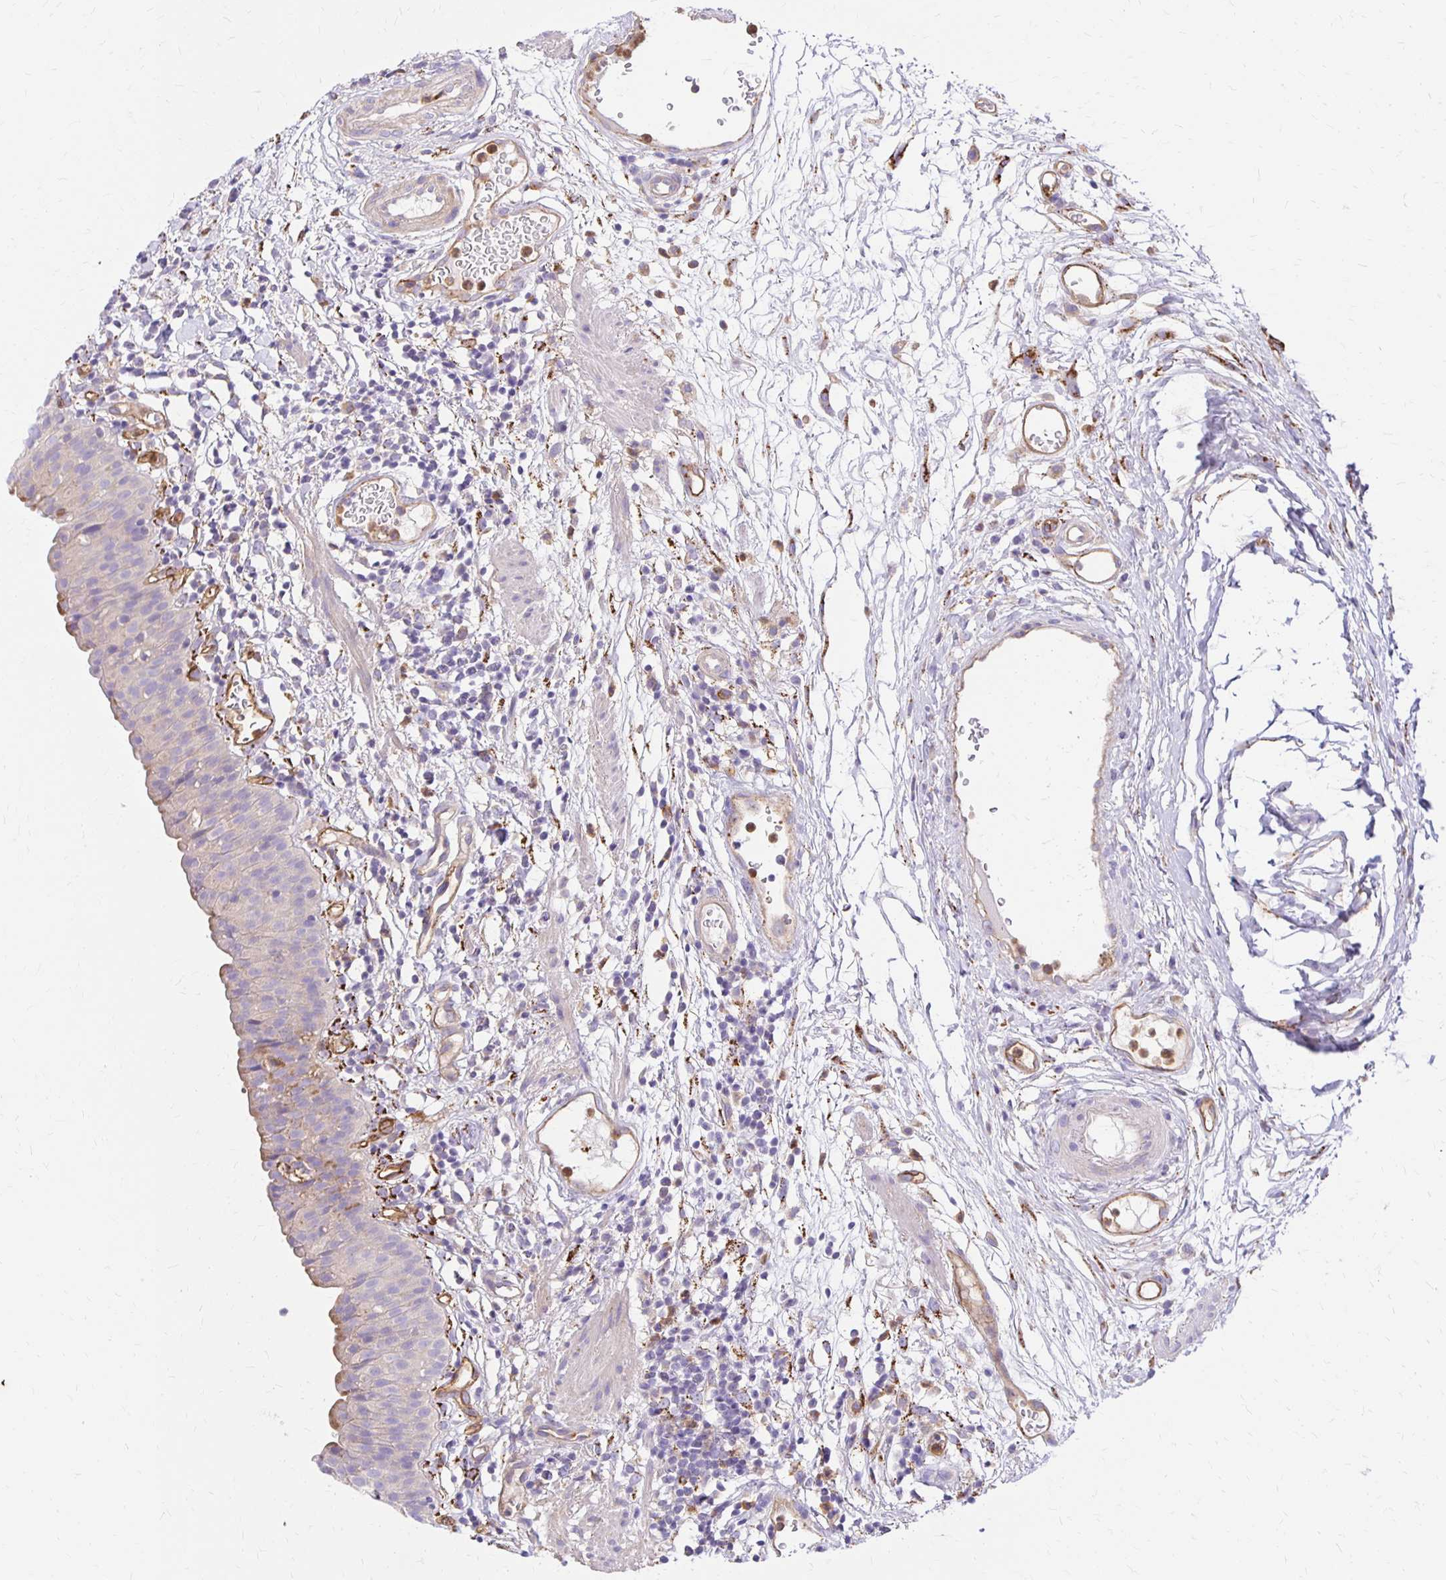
{"staining": {"intensity": "negative", "quantity": "none", "location": "none"}, "tissue": "urinary bladder", "cell_type": "Urothelial cells", "image_type": "normal", "snomed": [{"axis": "morphology", "description": "Normal tissue, NOS"}, {"axis": "morphology", "description": "Inflammation, NOS"}, {"axis": "topography", "description": "Urinary bladder"}], "caption": "This is an immunohistochemistry image of benign urinary bladder. There is no positivity in urothelial cells.", "gene": "TTYH1", "patient": {"sex": "male", "age": 57}}